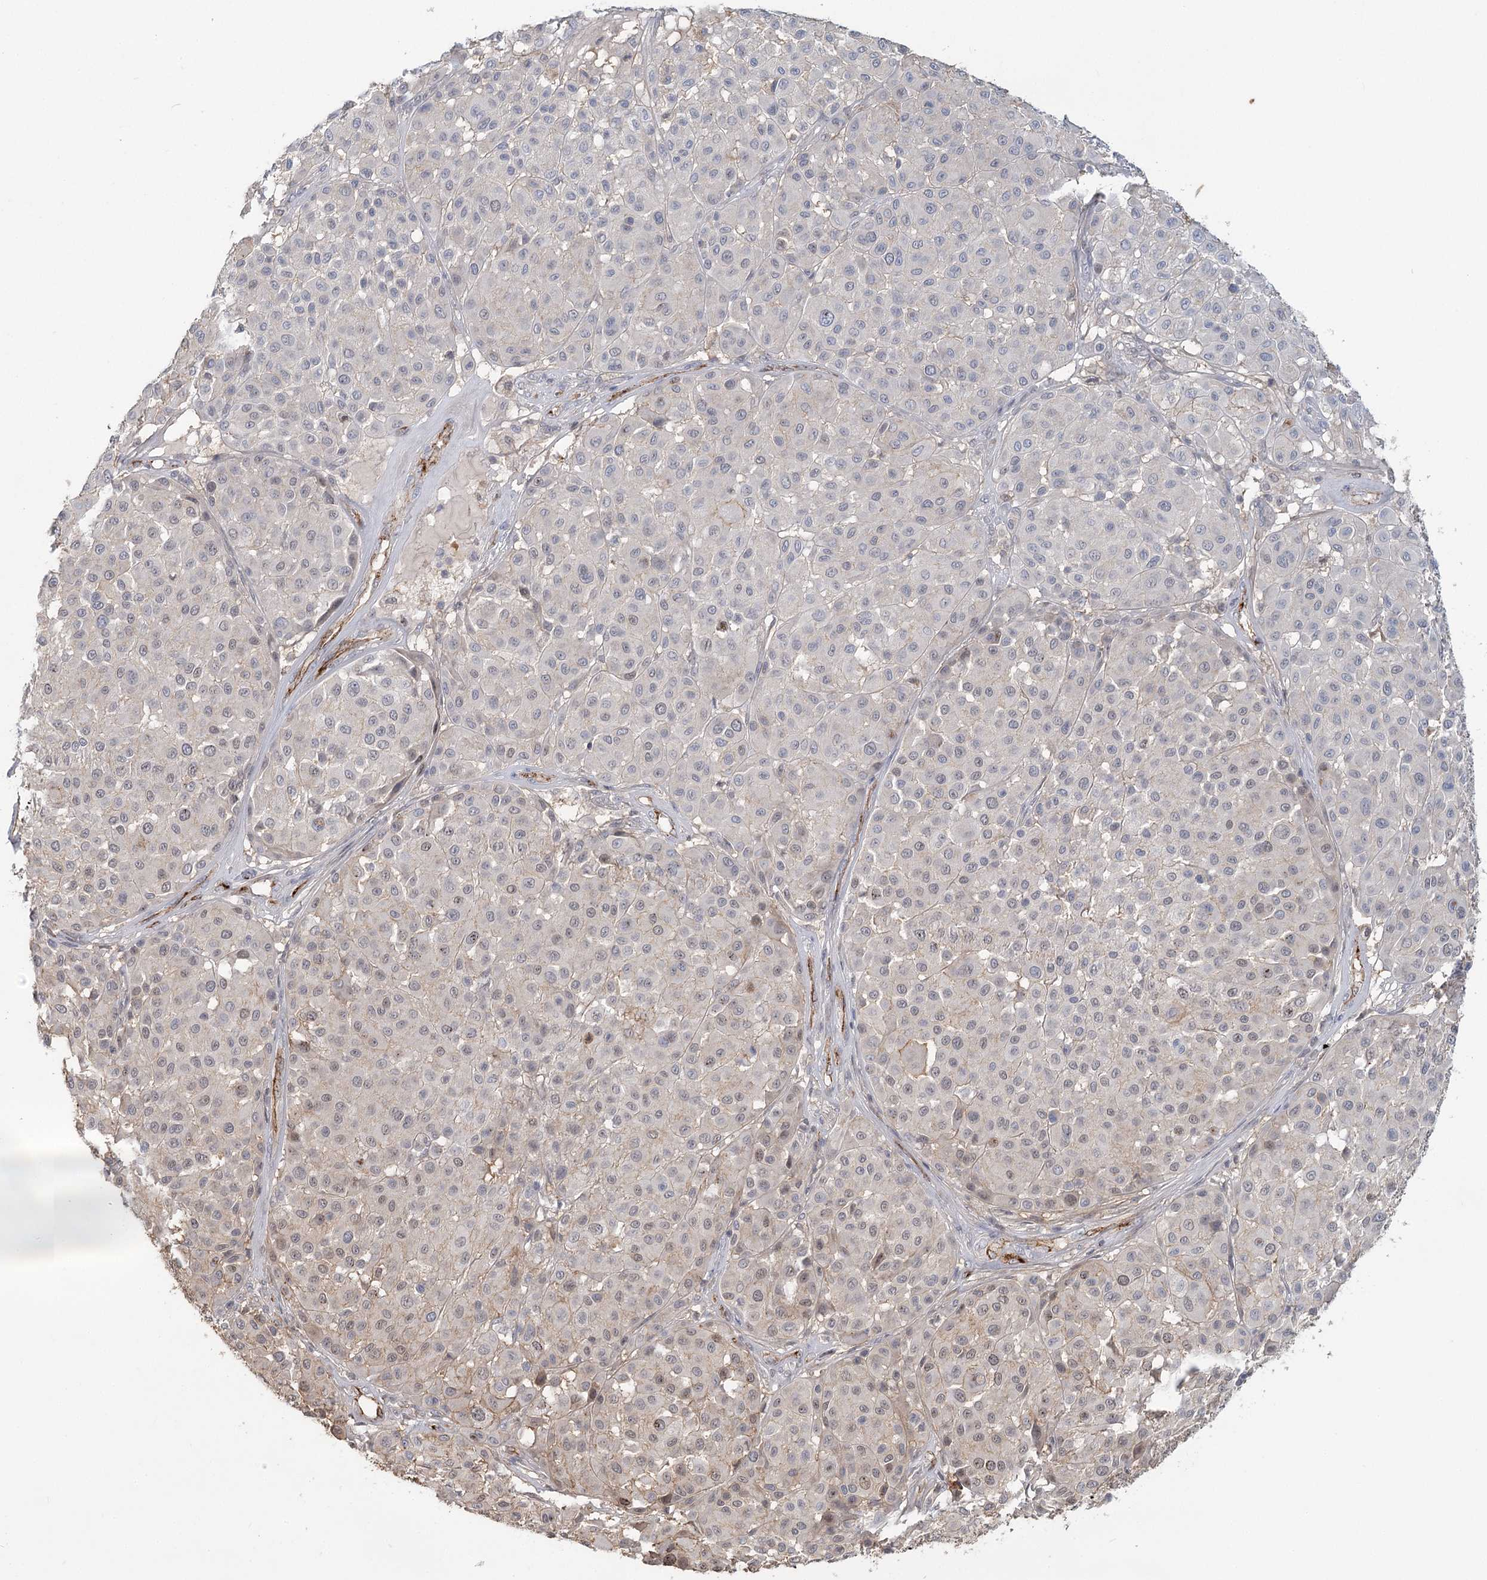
{"staining": {"intensity": "negative", "quantity": "none", "location": "none"}, "tissue": "melanoma", "cell_type": "Tumor cells", "image_type": "cancer", "snomed": [{"axis": "morphology", "description": "Malignant melanoma, Metastatic site"}, {"axis": "topography", "description": "Soft tissue"}], "caption": "The micrograph demonstrates no significant staining in tumor cells of malignant melanoma (metastatic site).", "gene": "KBTBD4", "patient": {"sex": "male", "age": 41}}